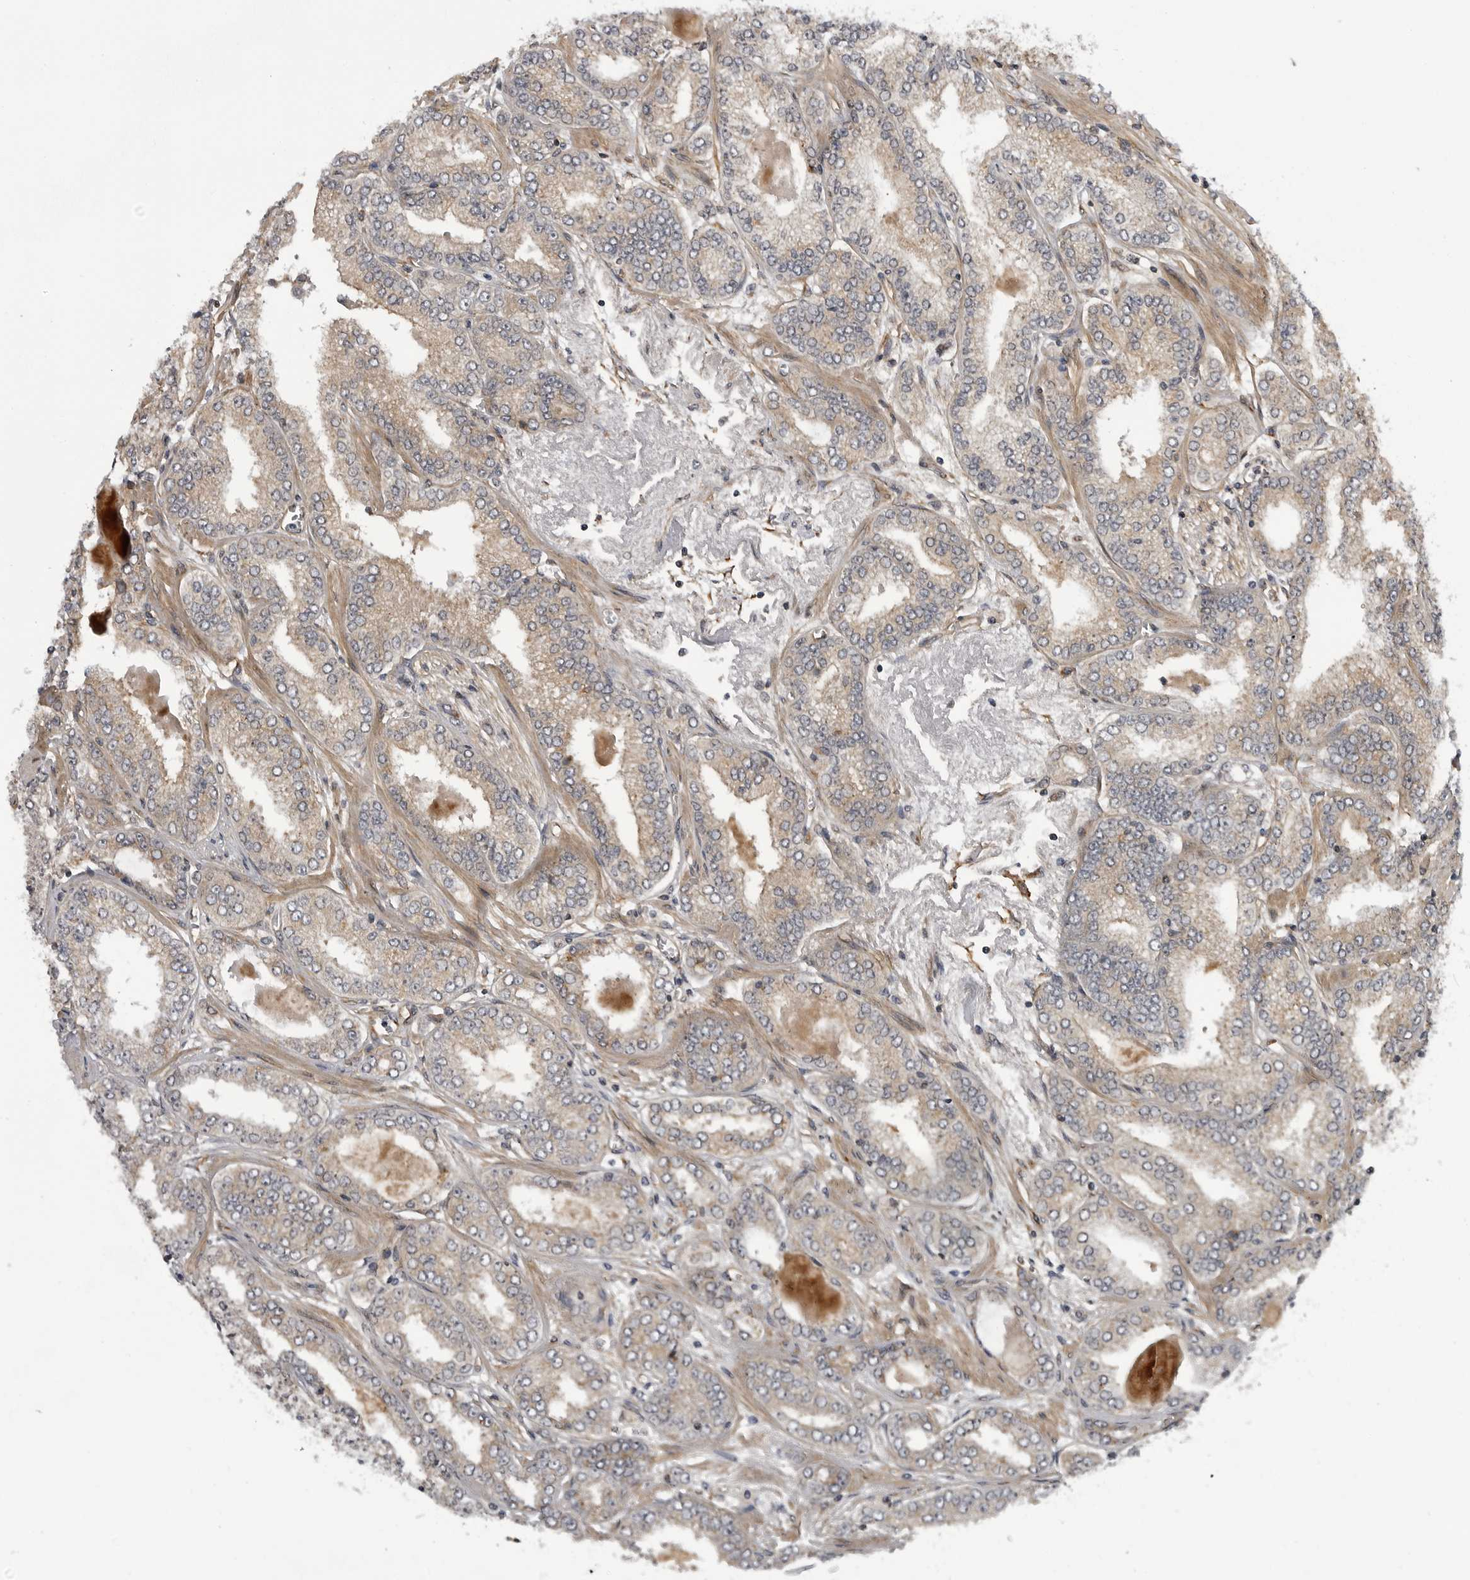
{"staining": {"intensity": "weak", "quantity": "<25%", "location": "cytoplasmic/membranous"}, "tissue": "prostate cancer", "cell_type": "Tumor cells", "image_type": "cancer", "snomed": [{"axis": "morphology", "description": "Adenocarcinoma, High grade"}, {"axis": "topography", "description": "Prostate"}], "caption": "Tumor cells are negative for protein expression in human prostate cancer (adenocarcinoma (high-grade)). The staining was performed using DAB (3,3'-diaminobenzidine) to visualize the protein expression in brown, while the nuclei were stained in blue with hematoxylin (Magnification: 20x).", "gene": "LRRC45", "patient": {"sex": "male", "age": 71}}